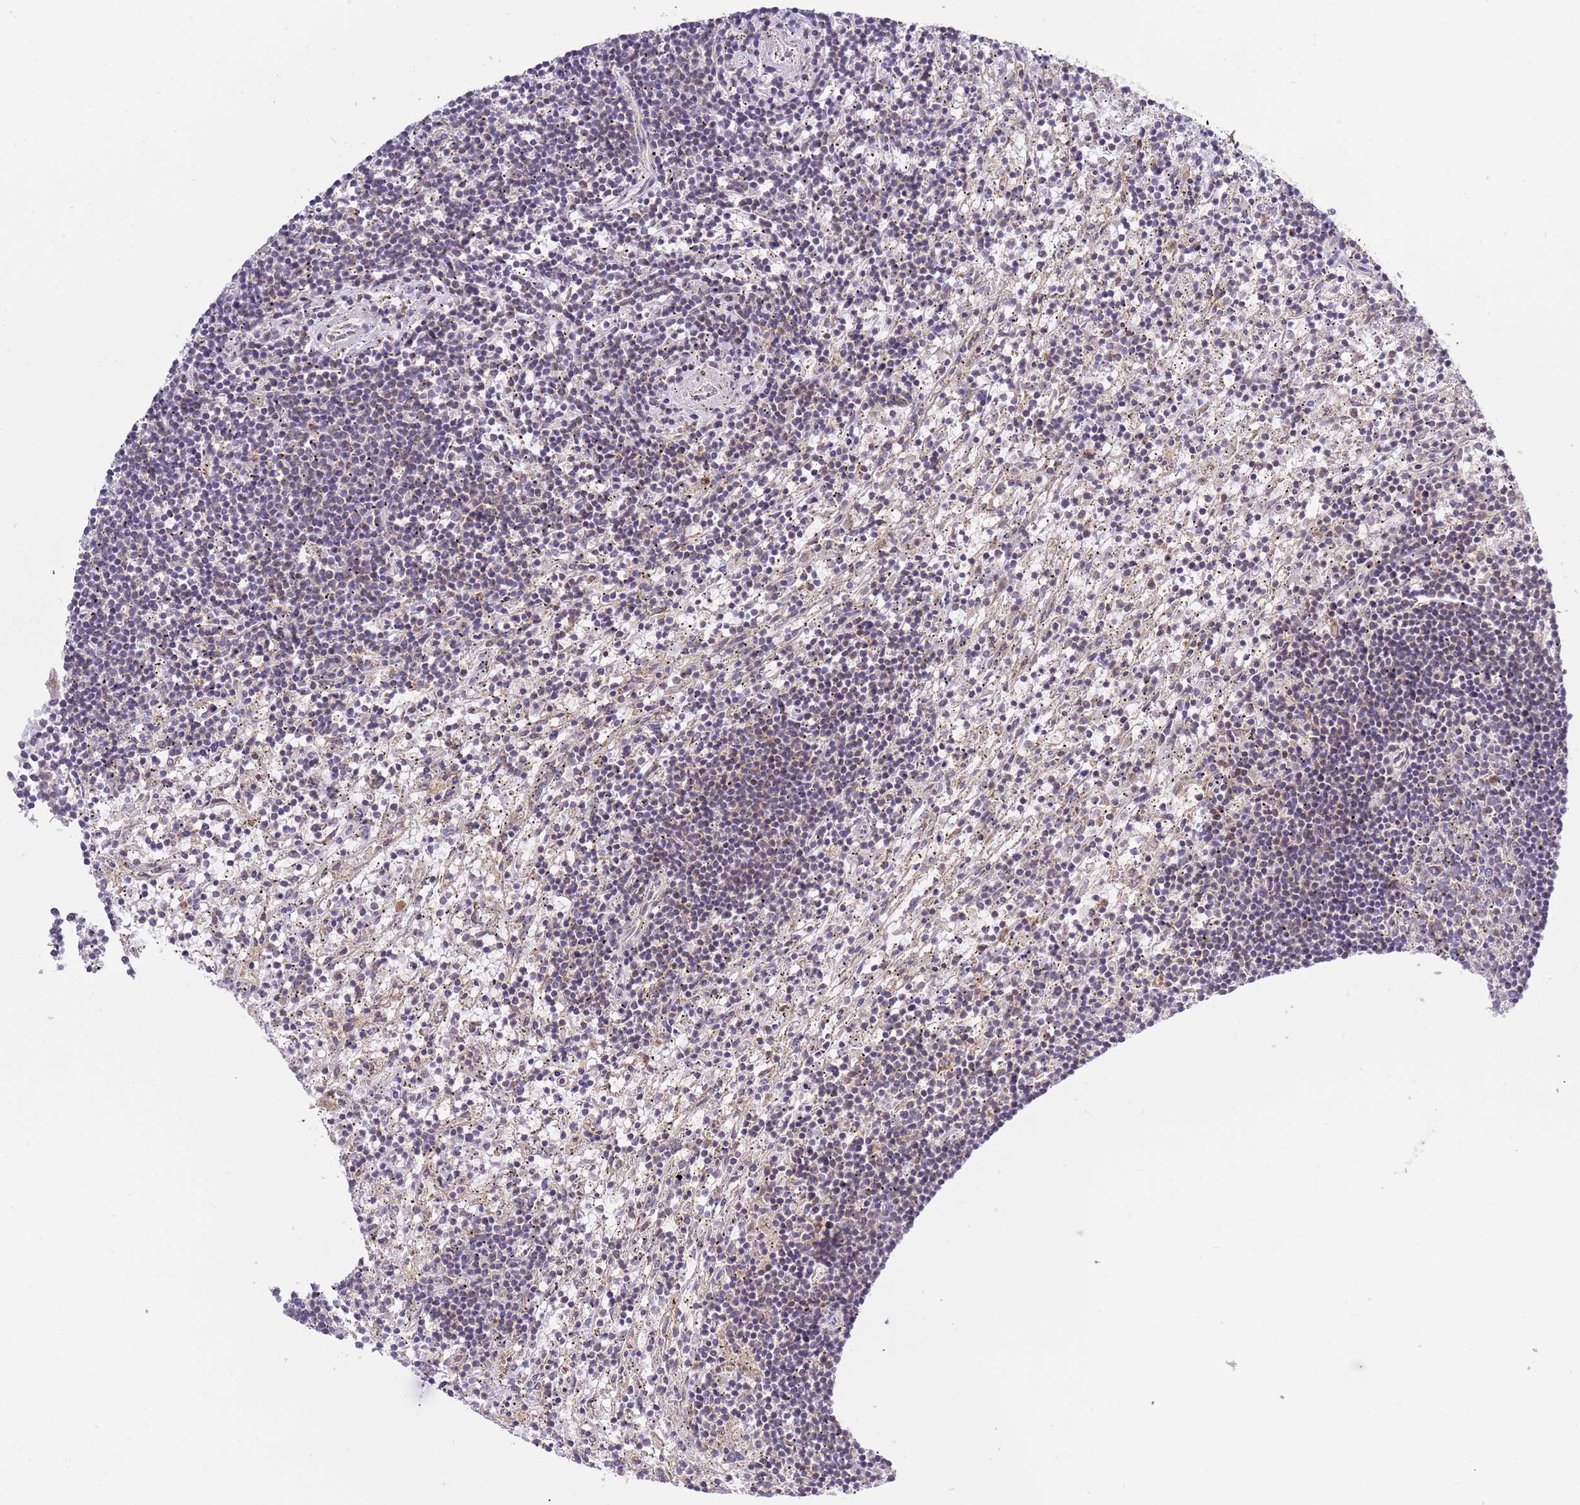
{"staining": {"intensity": "moderate", "quantity": "25%-75%", "location": "cytoplasmic/membranous"}, "tissue": "lymphoma", "cell_type": "Tumor cells", "image_type": "cancer", "snomed": [{"axis": "morphology", "description": "Malignant lymphoma, non-Hodgkin's type, Low grade"}, {"axis": "topography", "description": "Spleen"}], "caption": "Immunohistochemical staining of low-grade malignant lymphoma, non-Hodgkin's type demonstrates moderate cytoplasmic/membranous protein positivity in about 25%-75% of tumor cells.", "gene": "IRS4", "patient": {"sex": "male", "age": 76}}